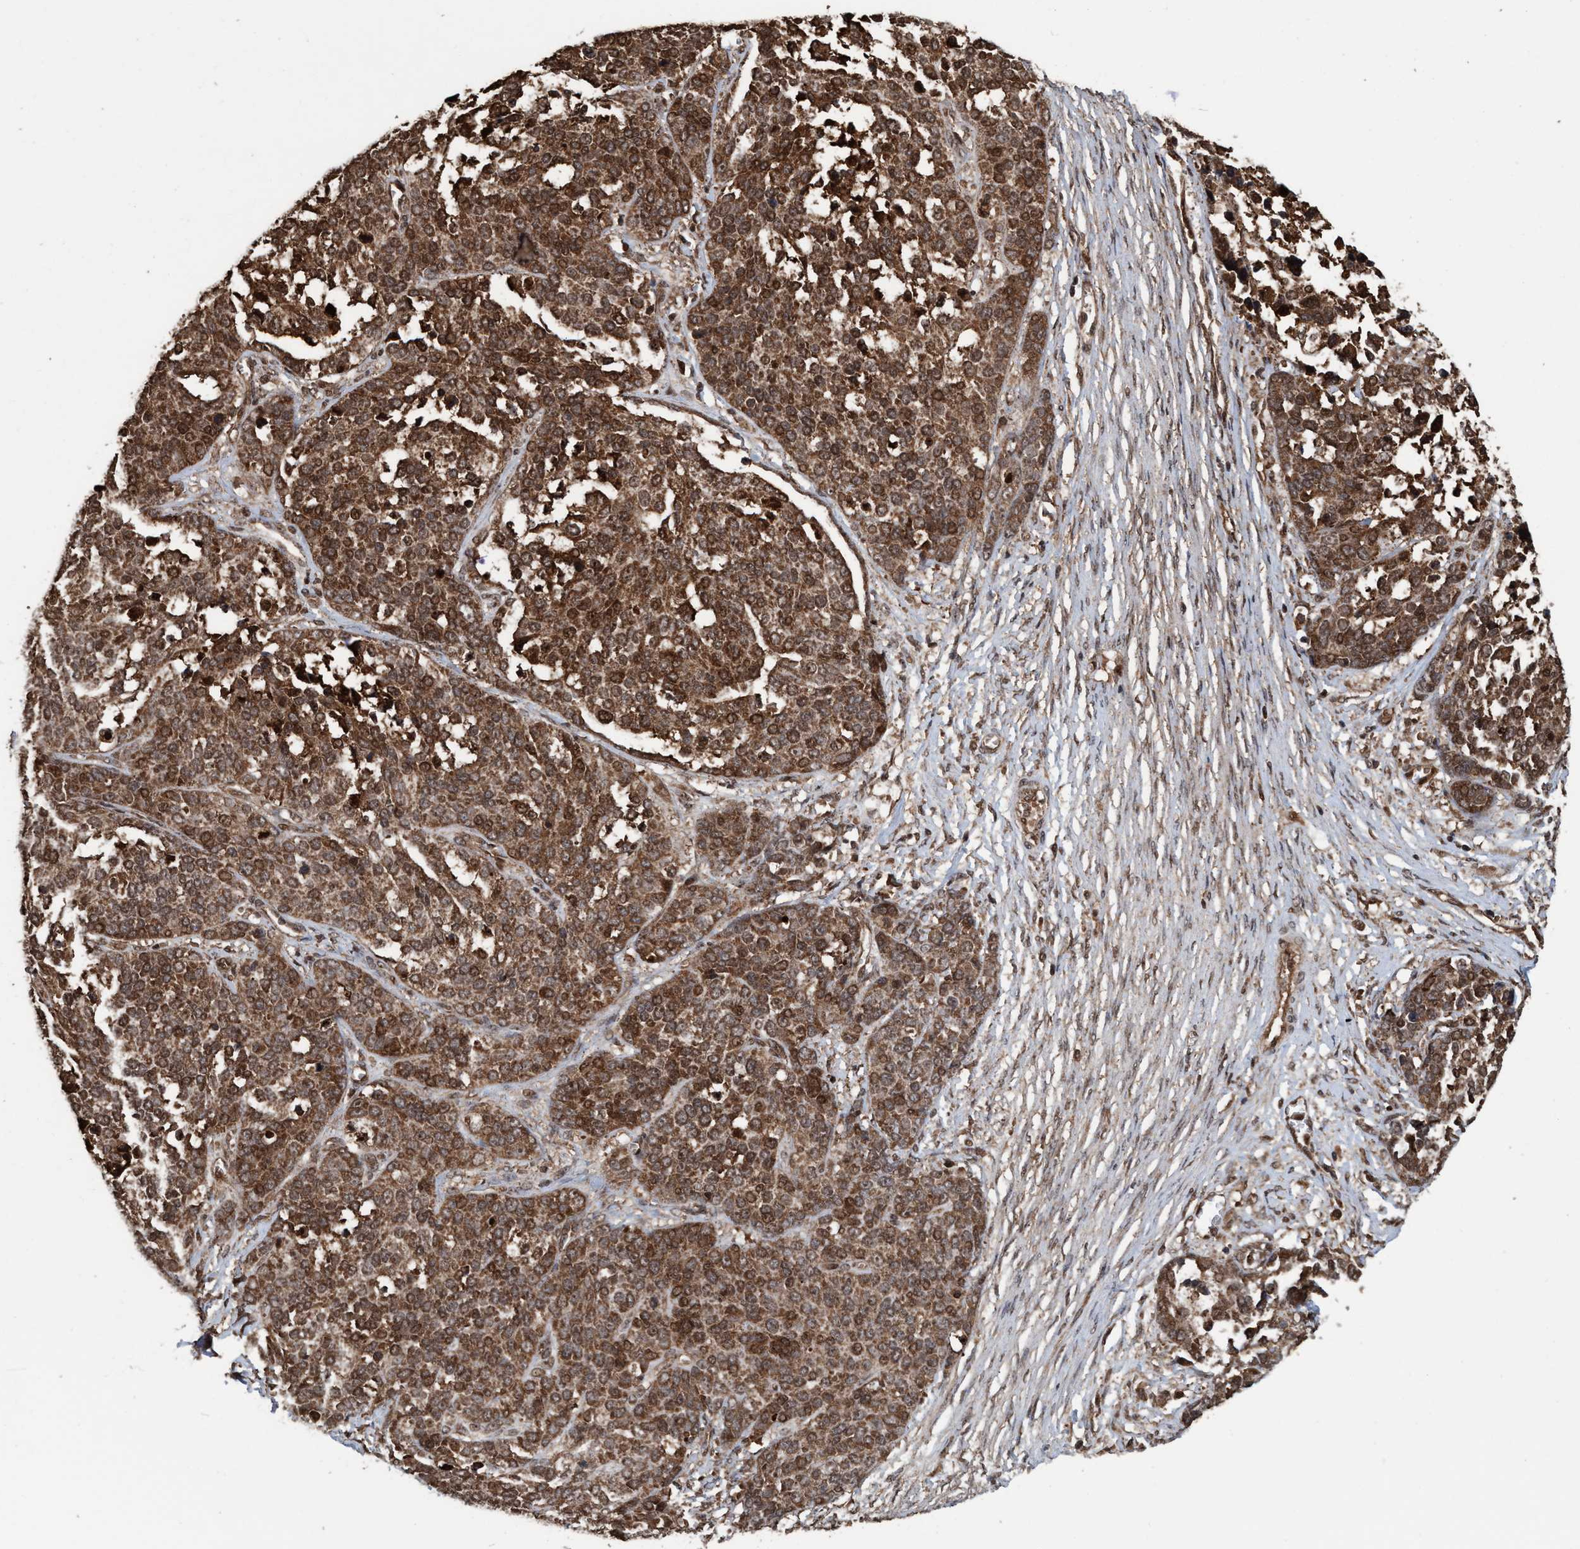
{"staining": {"intensity": "moderate", "quantity": ">75%", "location": "cytoplasmic/membranous,nuclear"}, "tissue": "ovarian cancer", "cell_type": "Tumor cells", "image_type": "cancer", "snomed": [{"axis": "morphology", "description": "Cystadenocarcinoma, serous, NOS"}, {"axis": "topography", "description": "Ovary"}], "caption": "Ovarian cancer tissue displays moderate cytoplasmic/membranous and nuclear staining in about >75% of tumor cells, visualized by immunohistochemistry.", "gene": "TRPC7", "patient": {"sex": "female", "age": 44}}